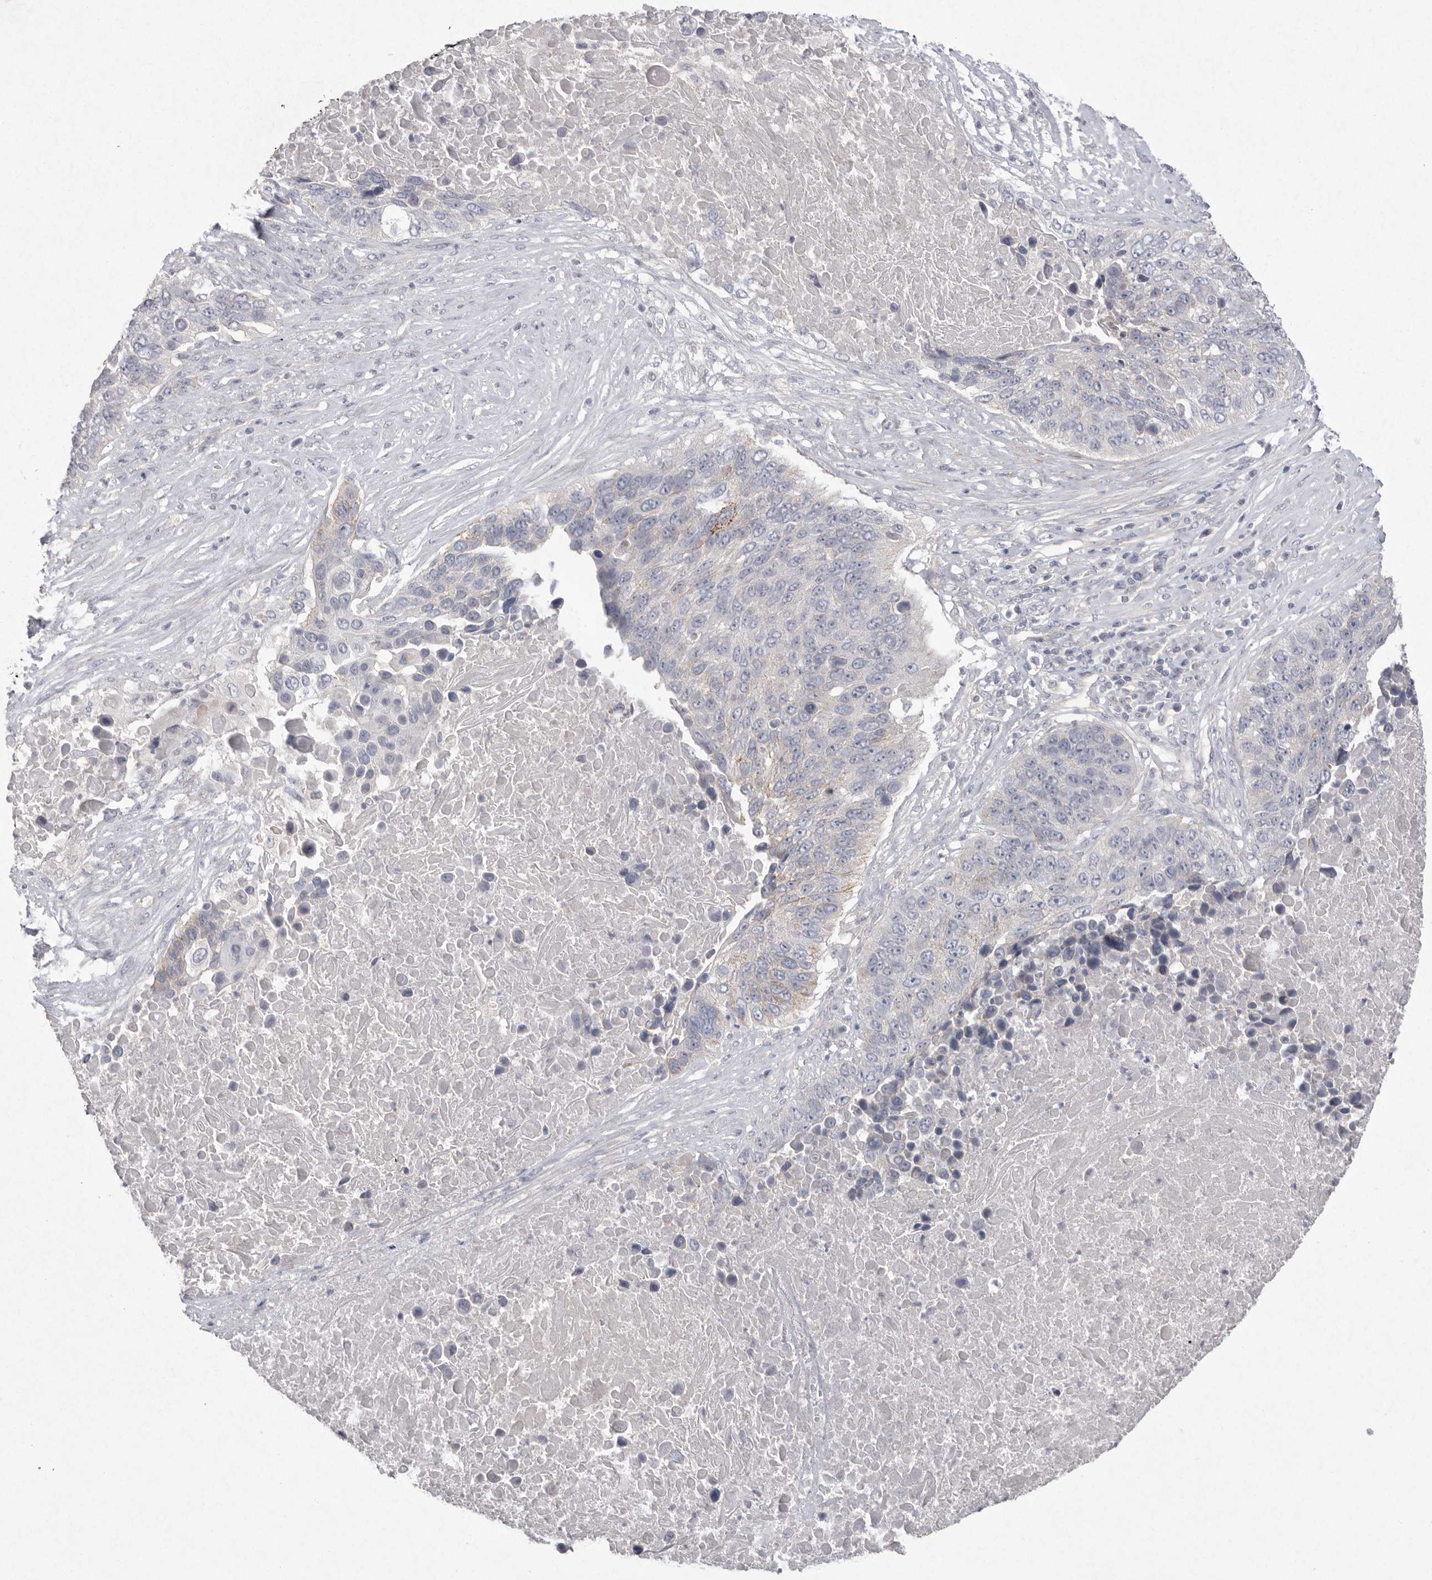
{"staining": {"intensity": "negative", "quantity": "none", "location": "none"}, "tissue": "lung cancer", "cell_type": "Tumor cells", "image_type": "cancer", "snomed": [{"axis": "morphology", "description": "Squamous cell carcinoma, NOS"}, {"axis": "topography", "description": "Lung"}], "caption": "DAB immunohistochemical staining of lung cancer exhibits no significant expression in tumor cells. (Brightfield microscopy of DAB IHC at high magnification).", "gene": "VANGL2", "patient": {"sex": "male", "age": 66}}